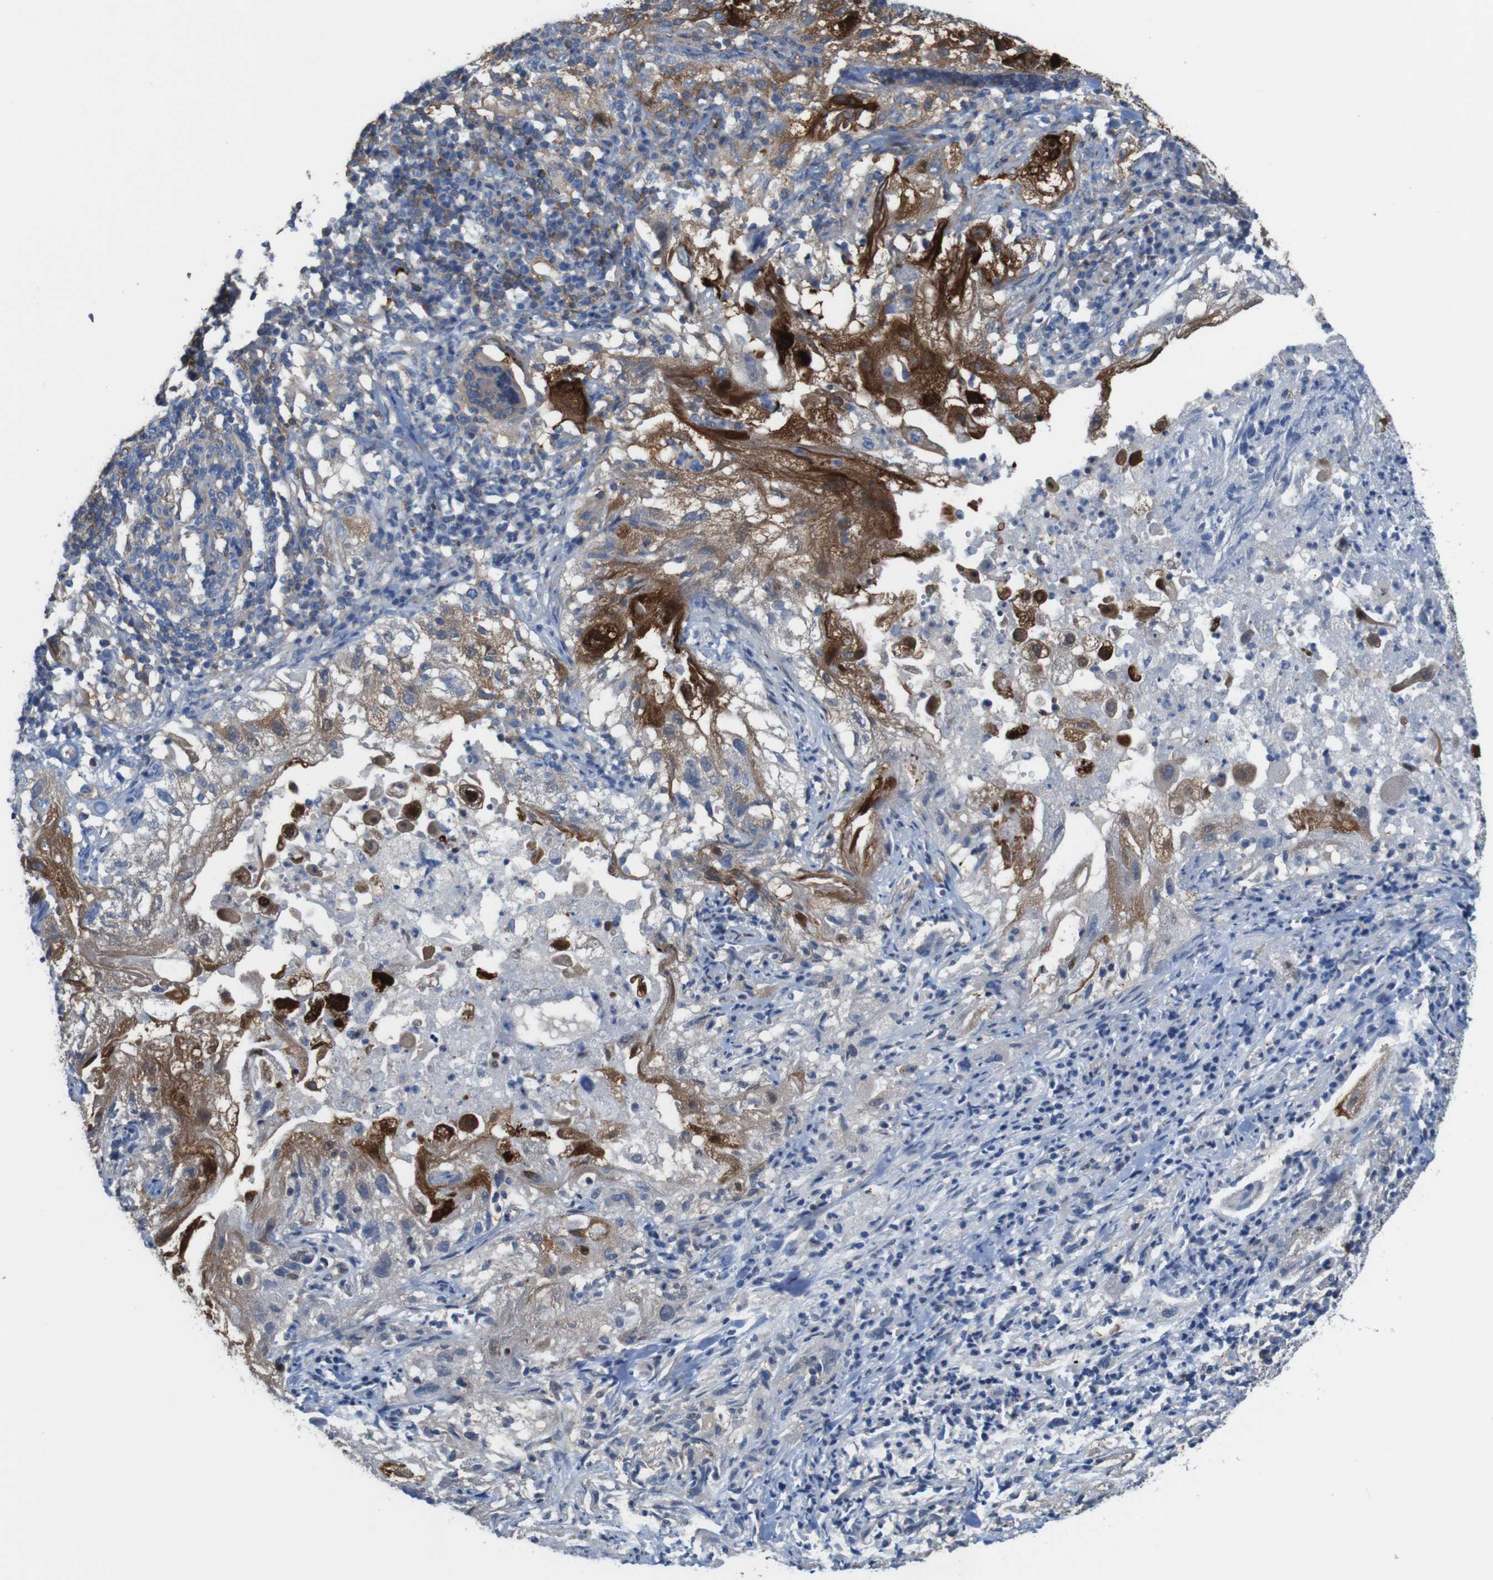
{"staining": {"intensity": "strong", "quantity": "25%-75%", "location": "cytoplasmic/membranous,nuclear"}, "tissue": "lung cancer", "cell_type": "Tumor cells", "image_type": "cancer", "snomed": [{"axis": "morphology", "description": "Inflammation, NOS"}, {"axis": "morphology", "description": "Squamous cell carcinoma, NOS"}, {"axis": "topography", "description": "Lymph node"}, {"axis": "topography", "description": "Soft tissue"}, {"axis": "topography", "description": "Lung"}], "caption": "This is an image of immunohistochemistry (IHC) staining of lung cancer (squamous cell carcinoma), which shows strong positivity in the cytoplasmic/membranous and nuclear of tumor cells.", "gene": "PCOLCE2", "patient": {"sex": "male", "age": 66}}